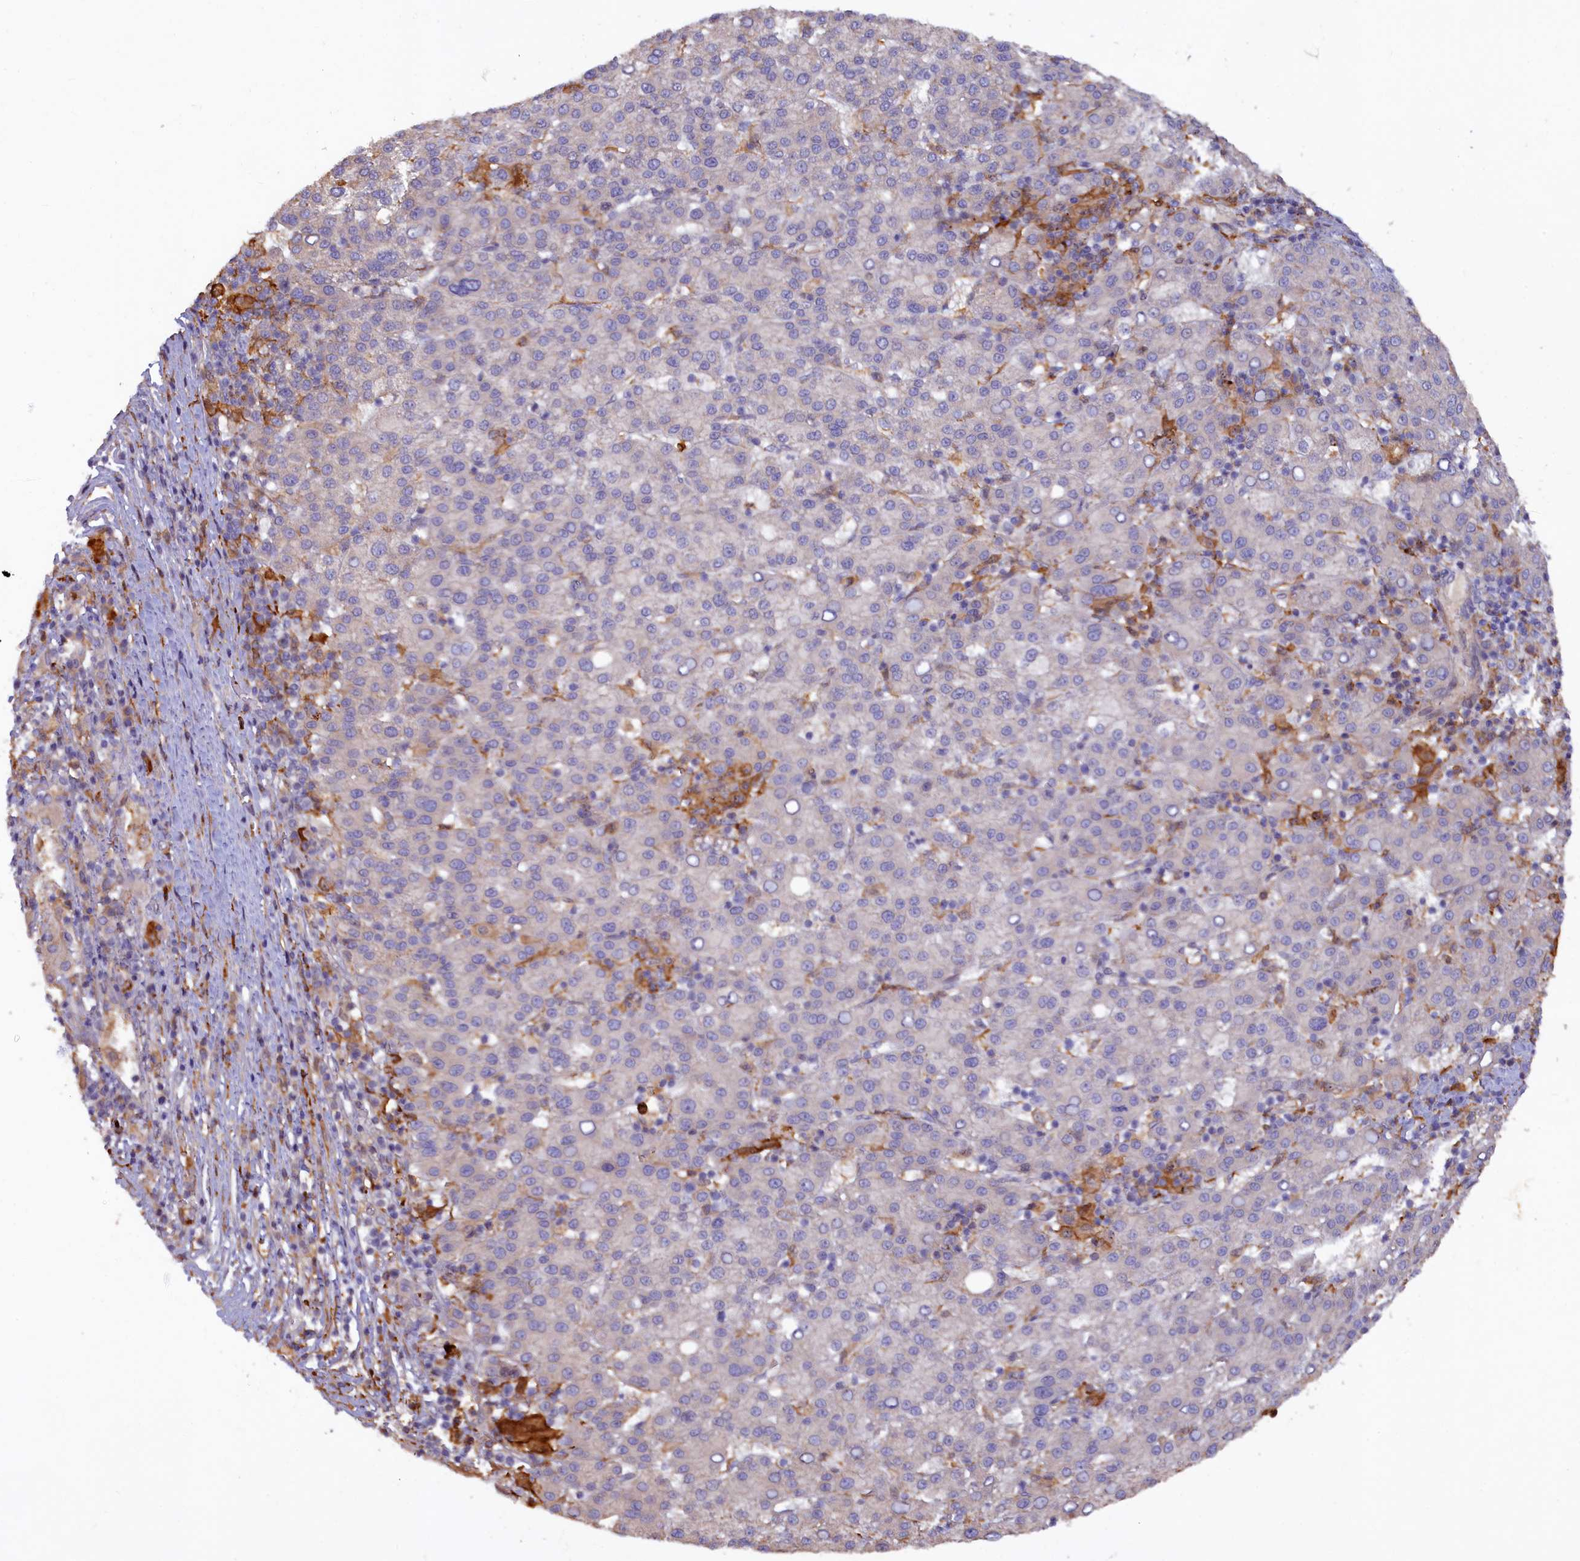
{"staining": {"intensity": "negative", "quantity": "none", "location": "none"}, "tissue": "liver cancer", "cell_type": "Tumor cells", "image_type": "cancer", "snomed": [{"axis": "morphology", "description": "Carcinoma, Hepatocellular, NOS"}, {"axis": "topography", "description": "Liver"}], "caption": "Hepatocellular carcinoma (liver) was stained to show a protein in brown. There is no significant staining in tumor cells.", "gene": "FERMT1", "patient": {"sex": "female", "age": 58}}